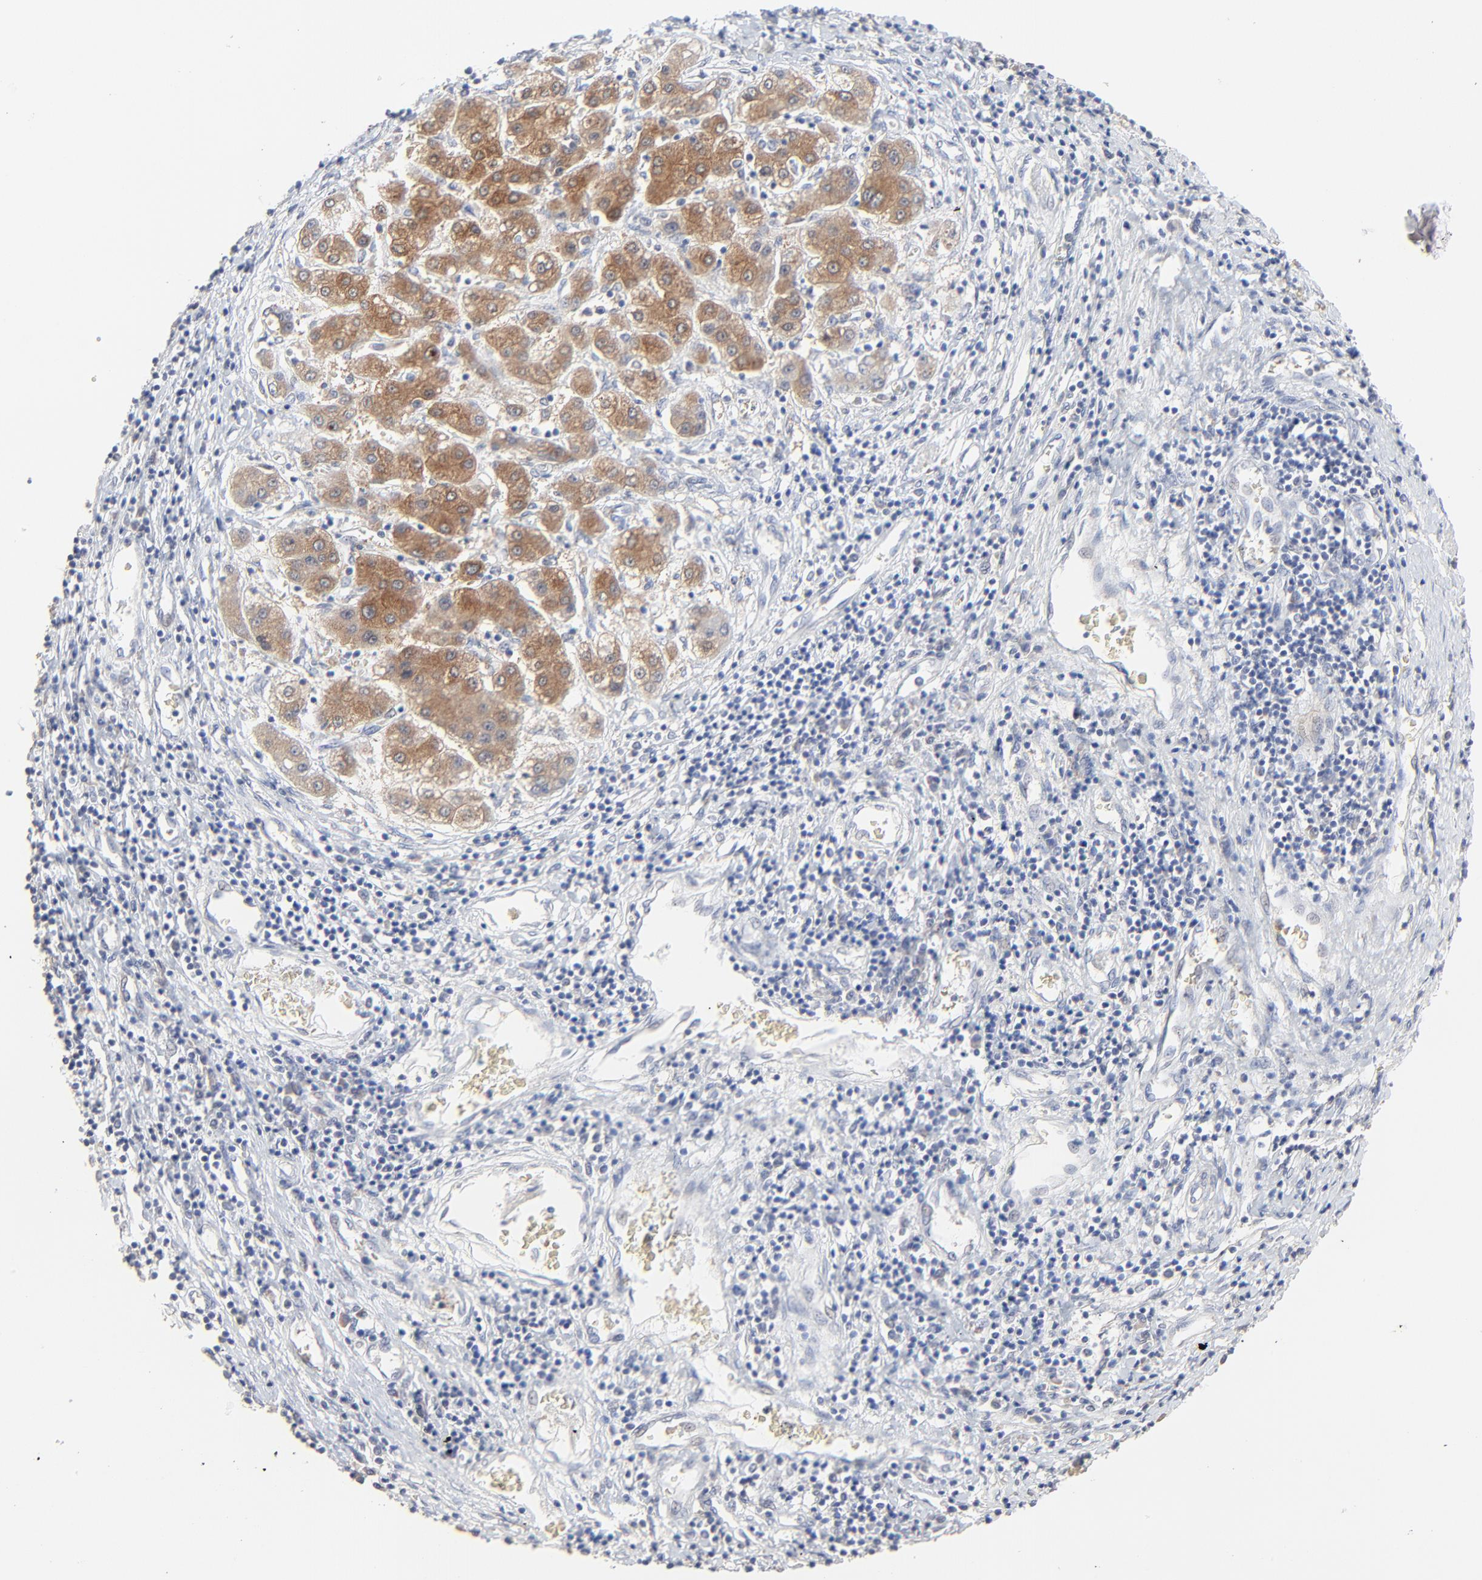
{"staining": {"intensity": "strong", "quantity": ">75%", "location": "cytoplasmic/membranous"}, "tissue": "liver cancer", "cell_type": "Tumor cells", "image_type": "cancer", "snomed": [{"axis": "morphology", "description": "Carcinoma, Hepatocellular, NOS"}, {"axis": "topography", "description": "Liver"}], "caption": "A brown stain highlights strong cytoplasmic/membranous expression of a protein in liver cancer (hepatocellular carcinoma) tumor cells.", "gene": "FANCB", "patient": {"sex": "male", "age": 24}}